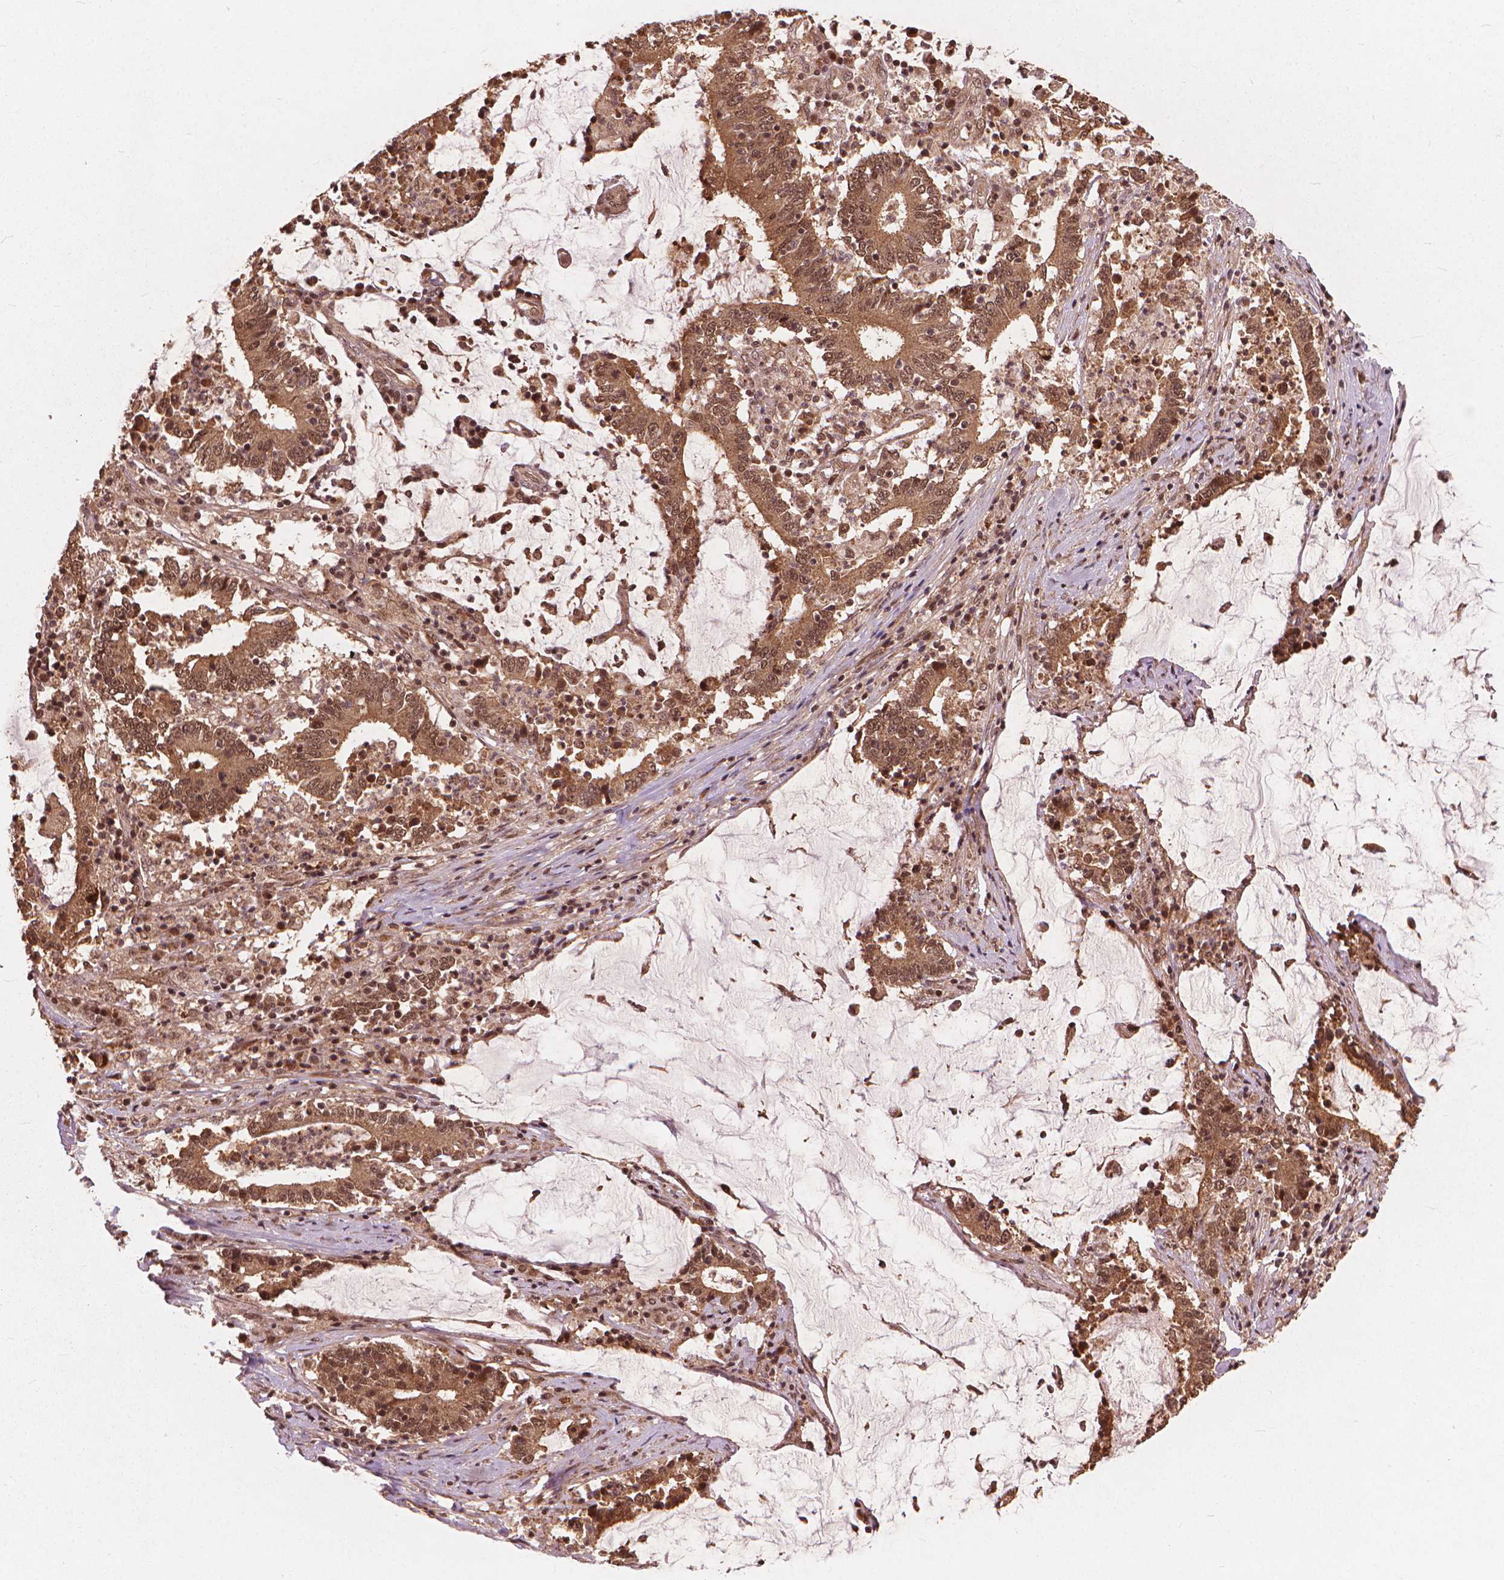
{"staining": {"intensity": "moderate", "quantity": ">75%", "location": "cytoplasmic/membranous,nuclear"}, "tissue": "stomach cancer", "cell_type": "Tumor cells", "image_type": "cancer", "snomed": [{"axis": "morphology", "description": "Adenocarcinoma, NOS"}, {"axis": "topography", "description": "Stomach, upper"}], "caption": "IHC (DAB) staining of adenocarcinoma (stomach) demonstrates moderate cytoplasmic/membranous and nuclear protein expression in about >75% of tumor cells.", "gene": "SSU72", "patient": {"sex": "male", "age": 68}}